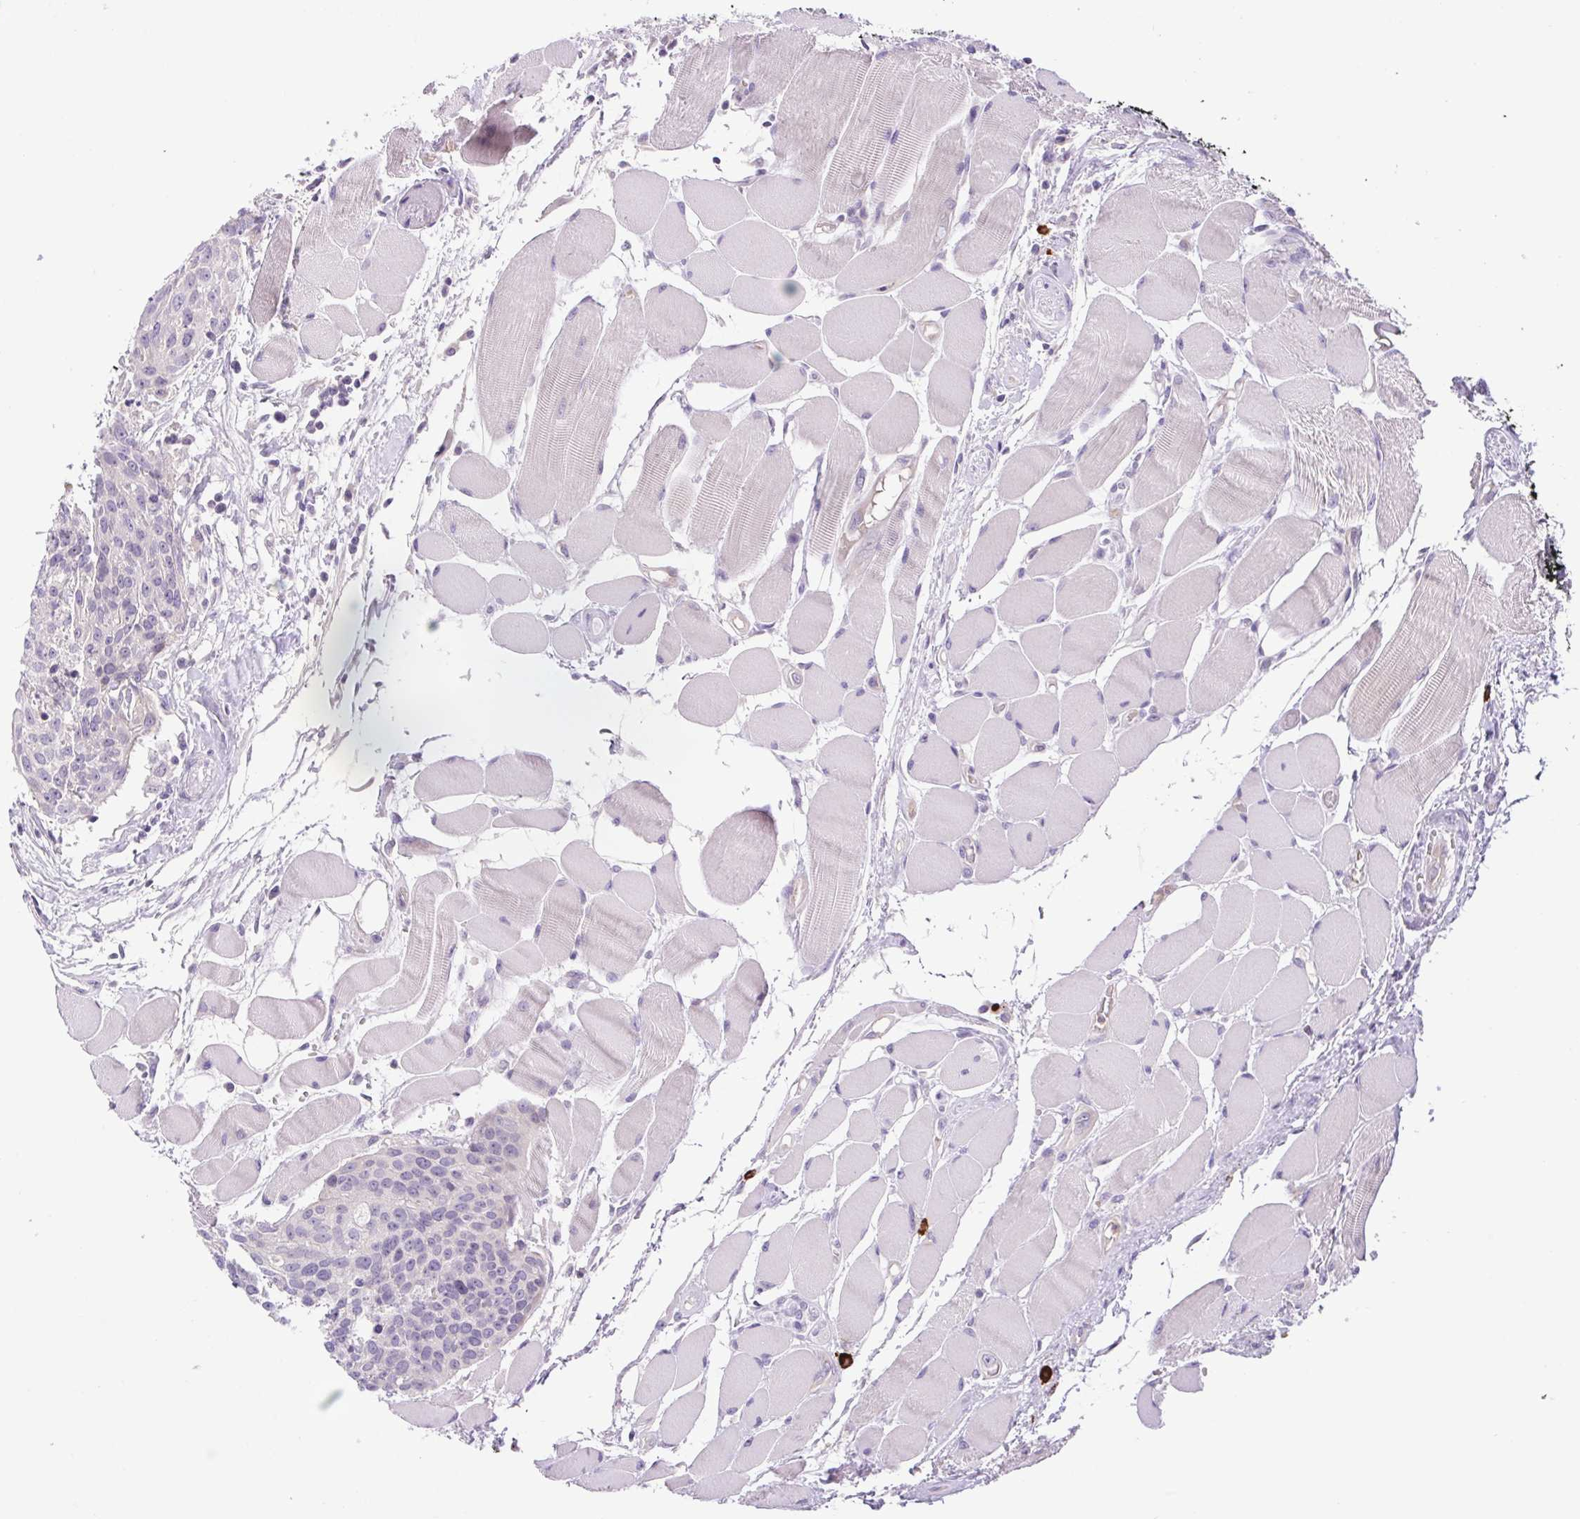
{"staining": {"intensity": "negative", "quantity": "none", "location": "none"}, "tissue": "head and neck cancer", "cell_type": "Tumor cells", "image_type": "cancer", "snomed": [{"axis": "morphology", "description": "Squamous cell carcinoma, NOS"}, {"axis": "topography", "description": "Oral tissue"}, {"axis": "topography", "description": "Head-Neck"}], "caption": "Immunohistochemistry (IHC) image of neoplastic tissue: human head and neck squamous cell carcinoma stained with DAB (3,3'-diaminobenzidine) exhibits no significant protein positivity in tumor cells.", "gene": "FAM177B", "patient": {"sex": "male", "age": 64}}